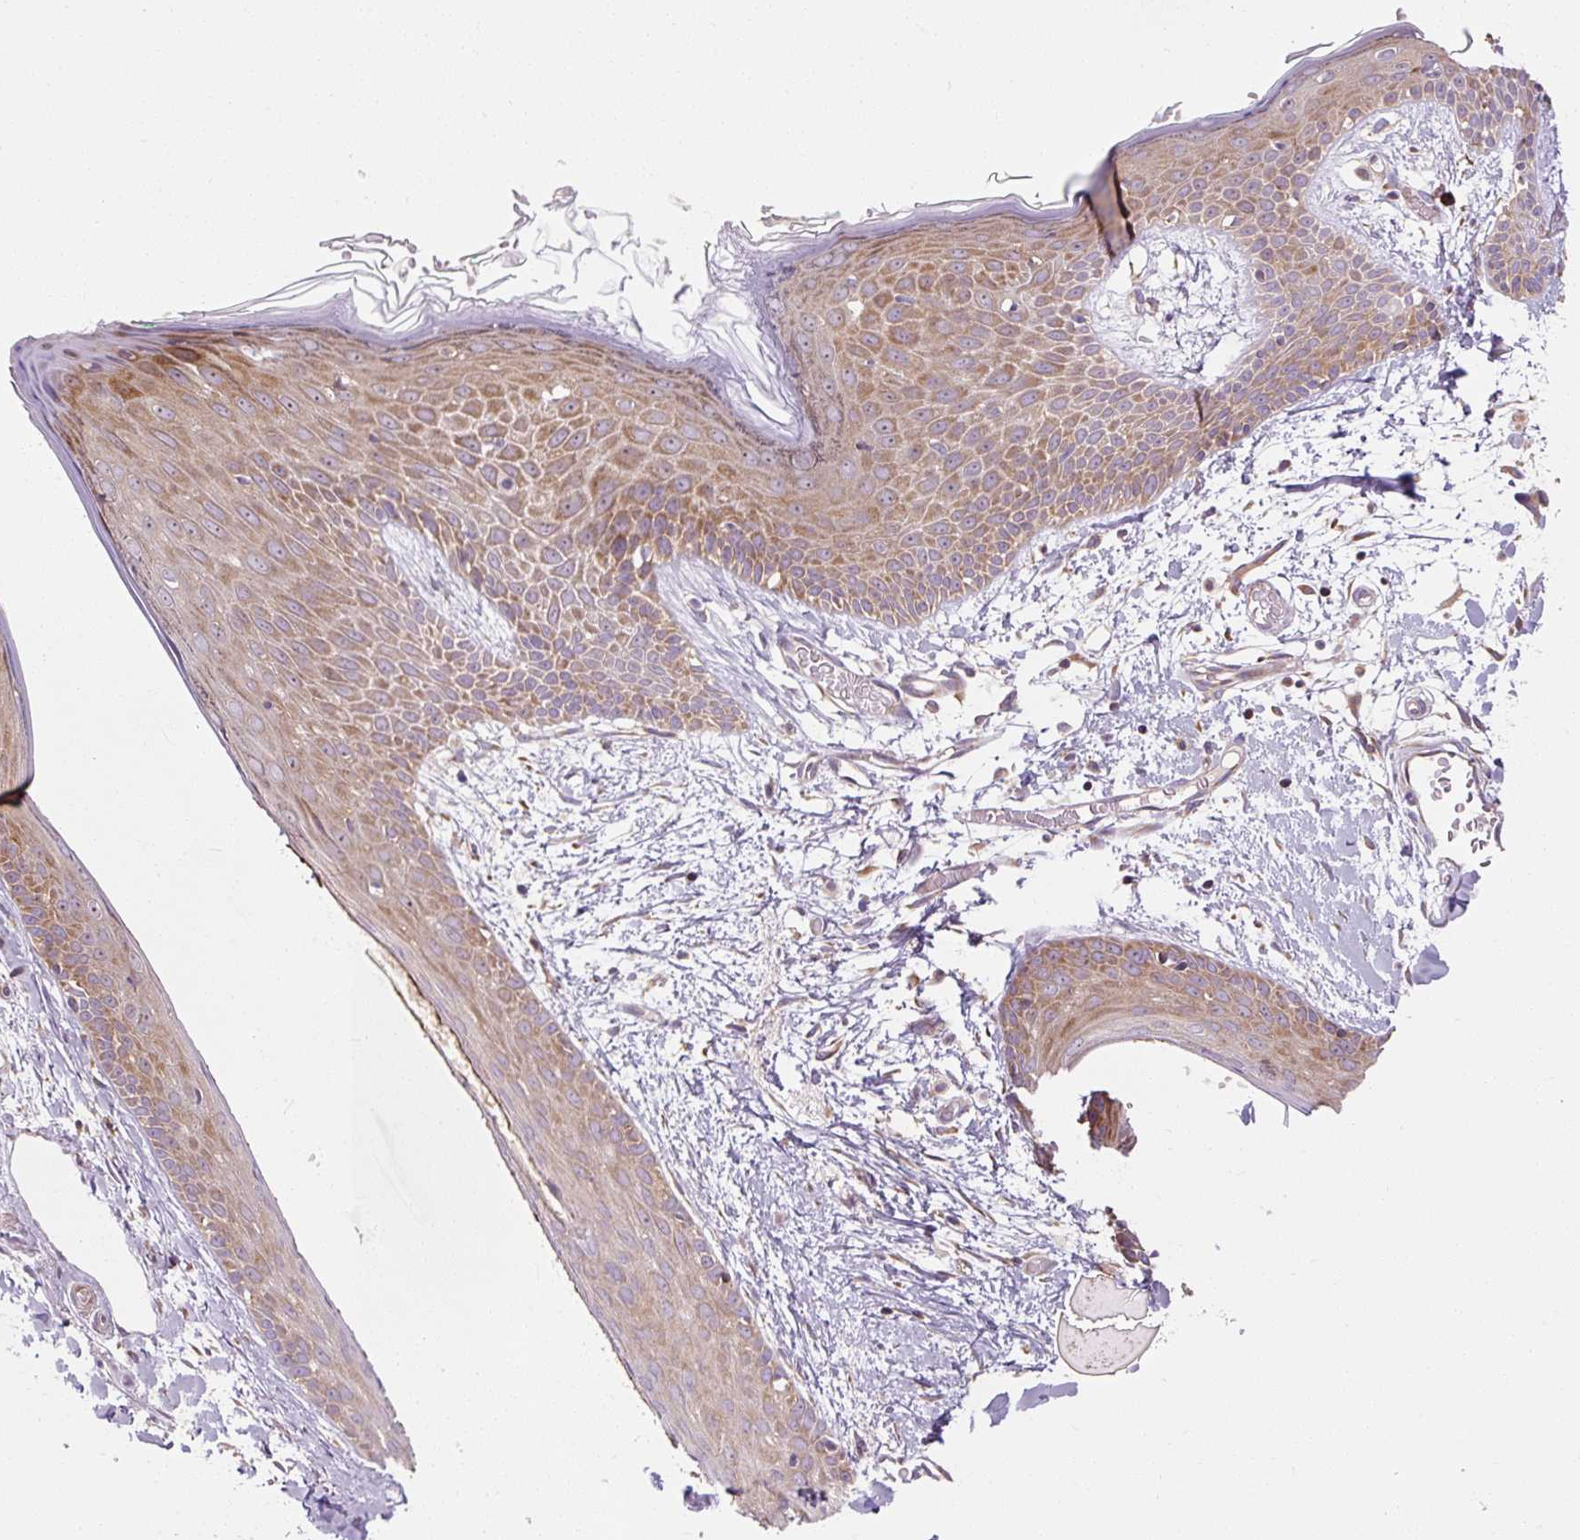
{"staining": {"intensity": "moderate", "quantity": "25%-75%", "location": "cytoplasmic/membranous"}, "tissue": "skin", "cell_type": "Fibroblasts", "image_type": "normal", "snomed": [{"axis": "morphology", "description": "Normal tissue, NOS"}, {"axis": "topography", "description": "Skin"}], "caption": "The photomicrograph exhibits staining of unremarkable skin, revealing moderate cytoplasmic/membranous protein staining (brown color) within fibroblasts.", "gene": "PRSS48", "patient": {"sex": "male", "age": 79}}